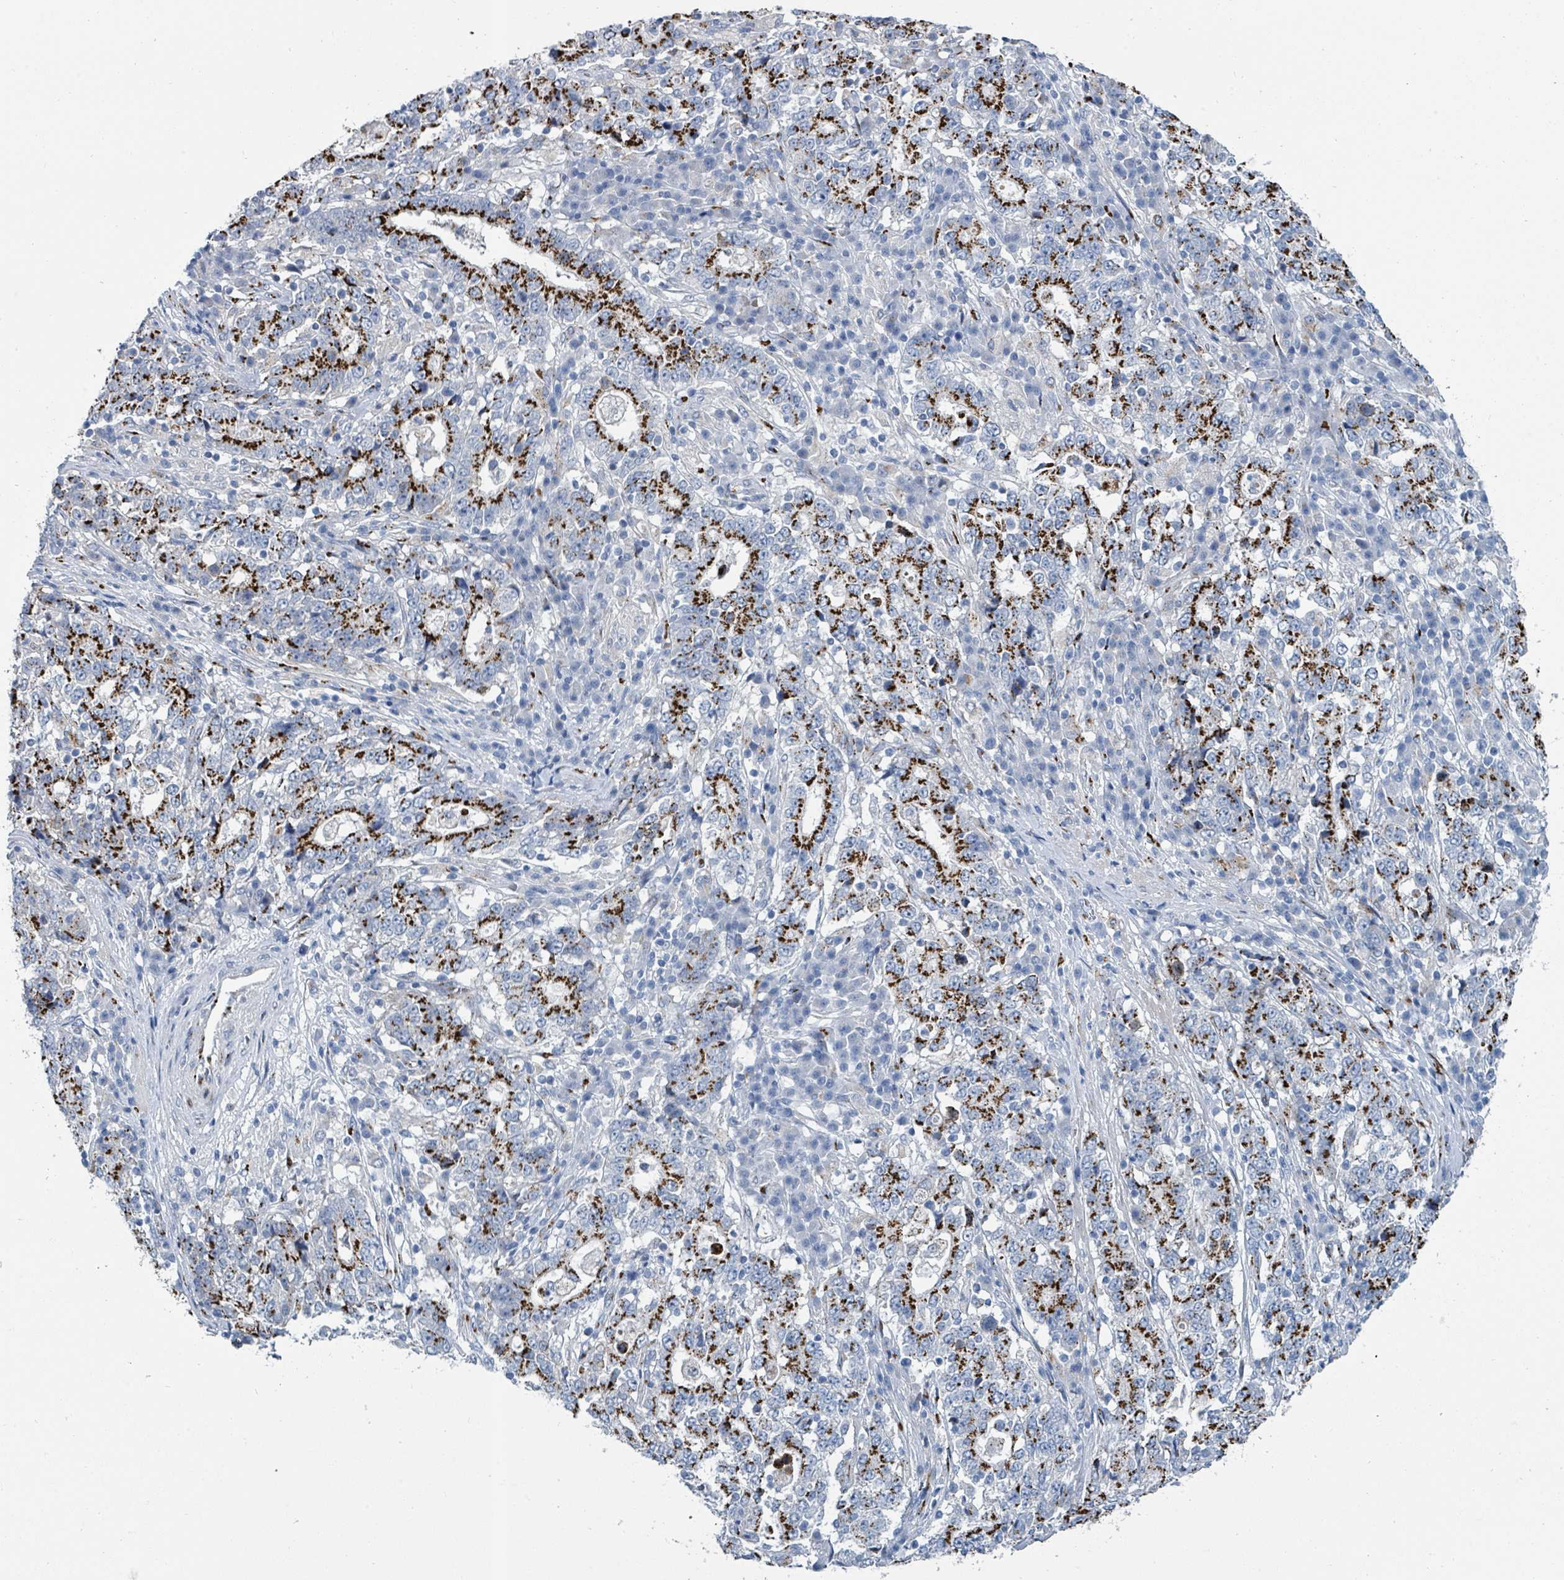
{"staining": {"intensity": "strong", "quantity": "25%-75%", "location": "cytoplasmic/membranous"}, "tissue": "stomach cancer", "cell_type": "Tumor cells", "image_type": "cancer", "snomed": [{"axis": "morphology", "description": "Adenocarcinoma, NOS"}, {"axis": "topography", "description": "Stomach"}], "caption": "Adenocarcinoma (stomach) was stained to show a protein in brown. There is high levels of strong cytoplasmic/membranous positivity in about 25%-75% of tumor cells. (DAB IHC, brown staining for protein, blue staining for nuclei).", "gene": "DCAF5", "patient": {"sex": "male", "age": 59}}